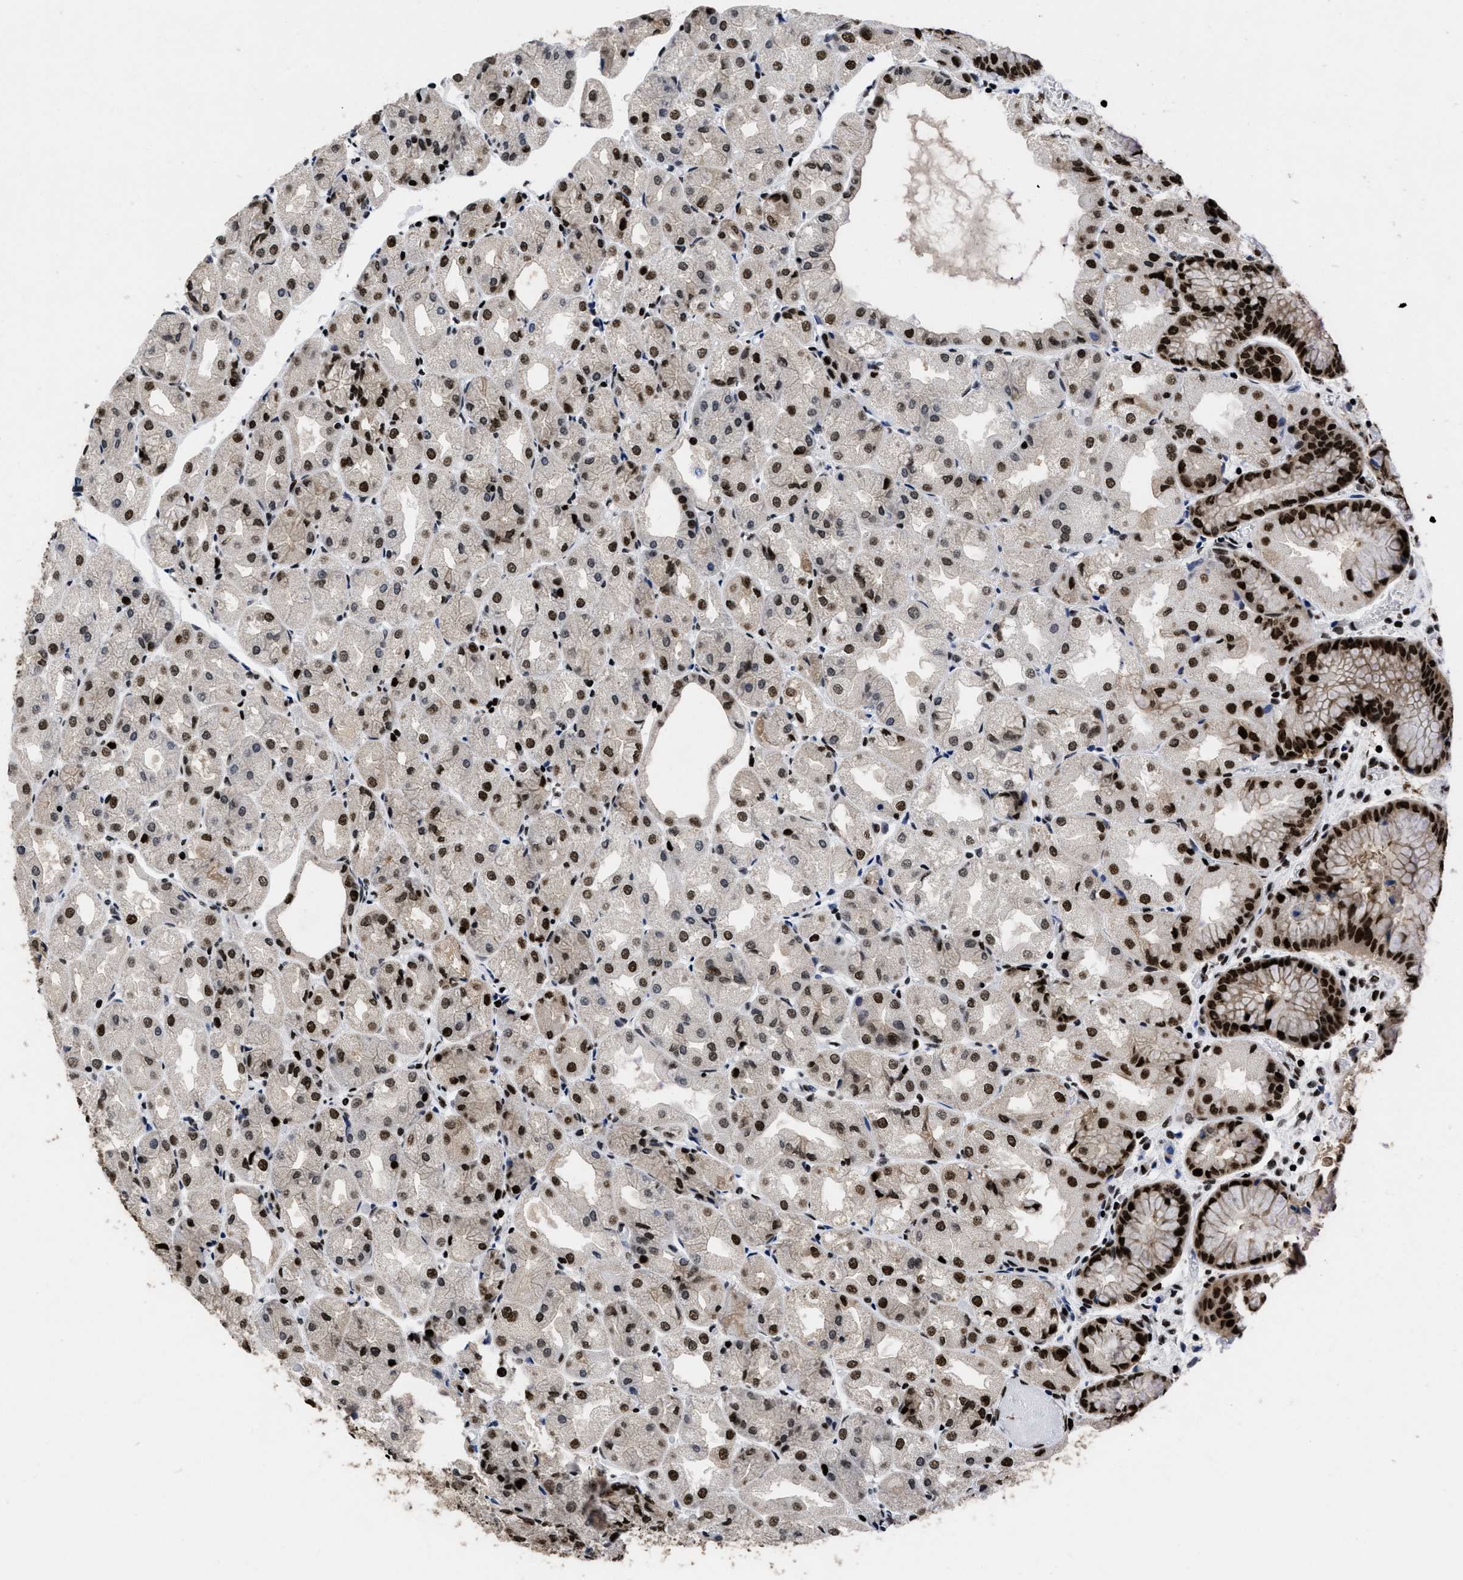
{"staining": {"intensity": "strong", "quantity": ">75%", "location": "cytoplasmic/membranous,nuclear"}, "tissue": "stomach", "cell_type": "Glandular cells", "image_type": "normal", "snomed": [{"axis": "morphology", "description": "Normal tissue, NOS"}, {"axis": "topography", "description": "Stomach, upper"}], "caption": "This micrograph shows IHC staining of benign stomach, with high strong cytoplasmic/membranous,nuclear staining in about >75% of glandular cells.", "gene": "CALHM3", "patient": {"sex": "male", "age": 72}}